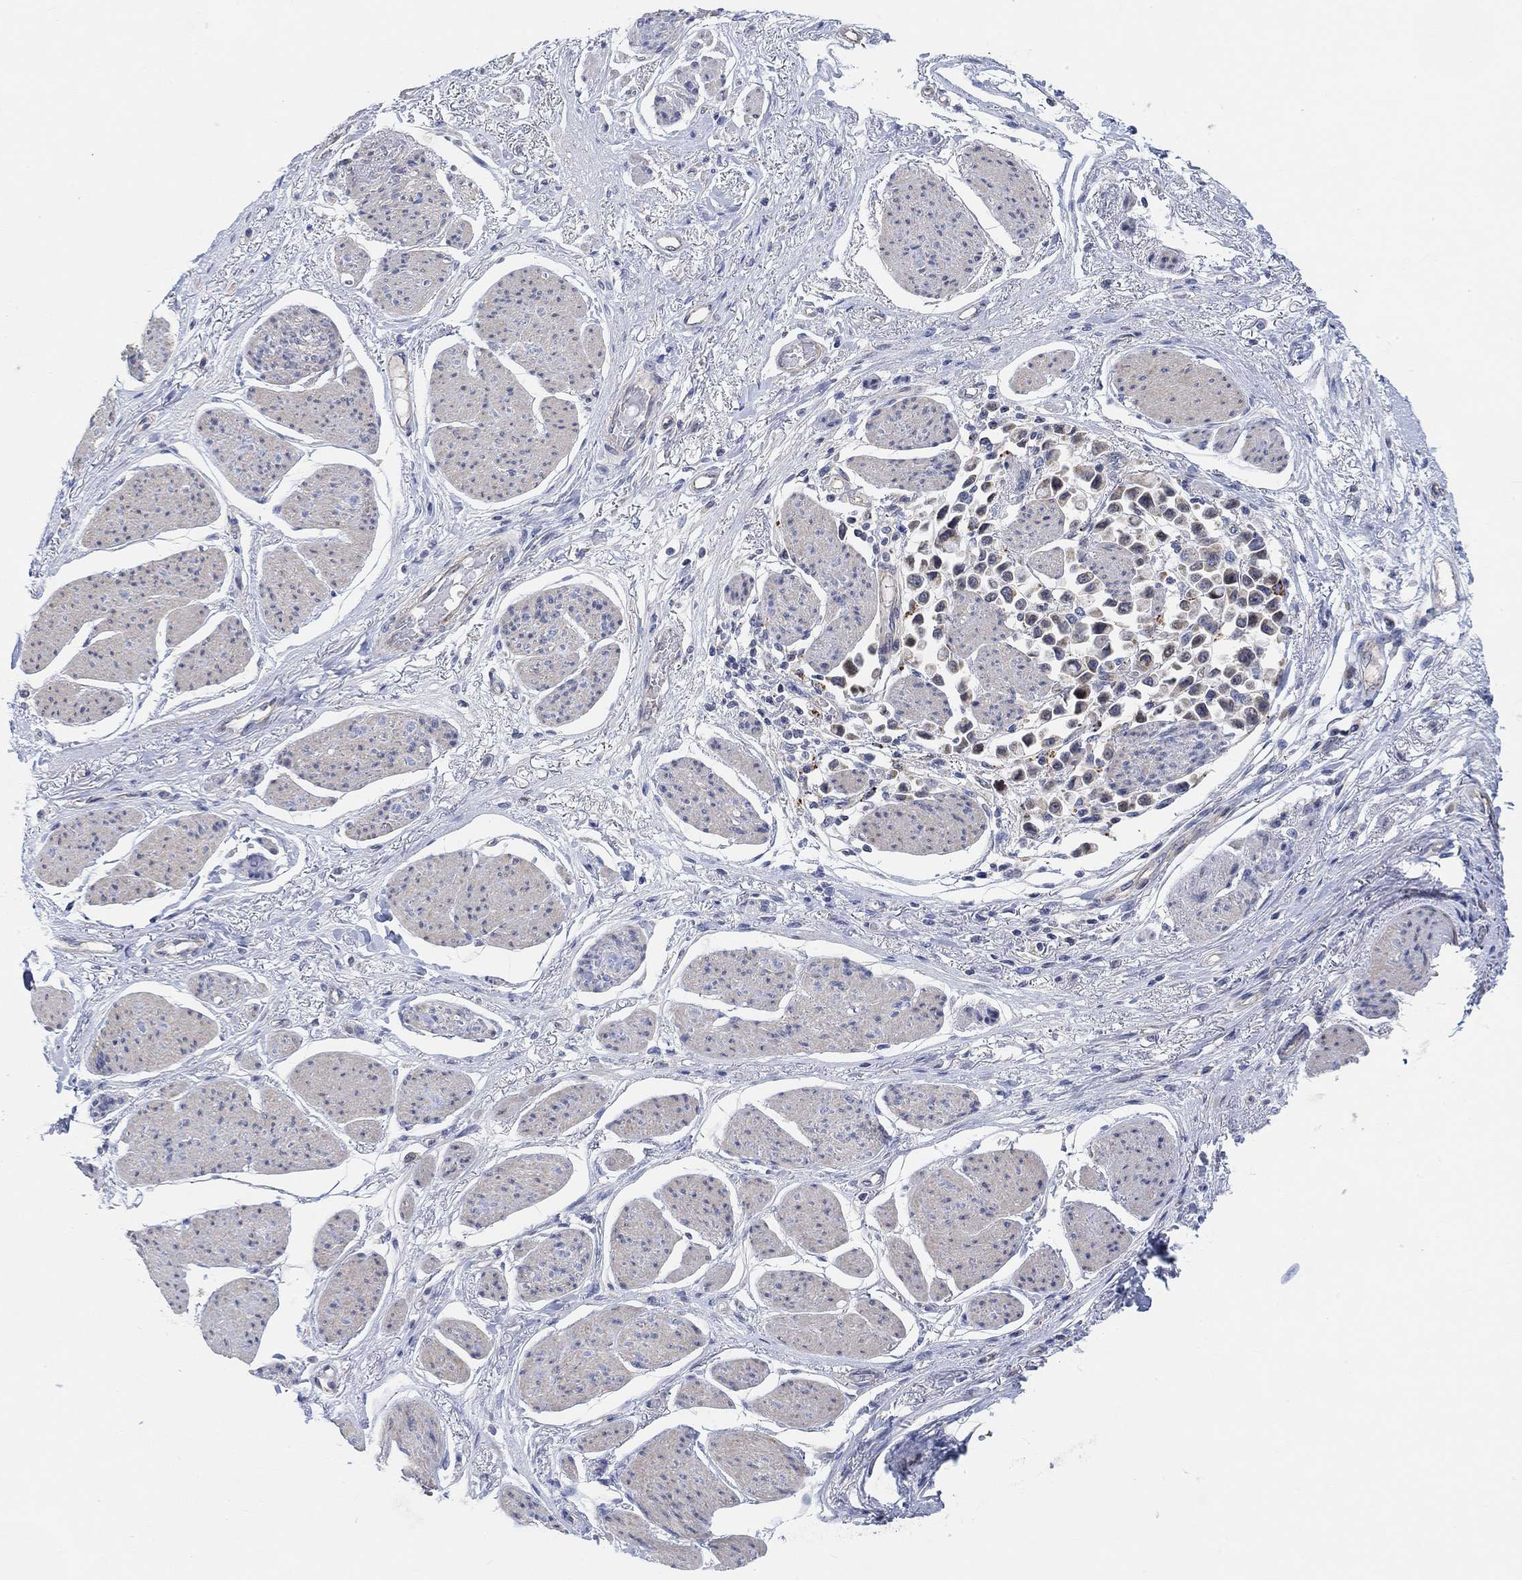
{"staining": {"intensity": "moderate", "quantity": "25%-75%", "location": "cytoplasmic/membranous"}, "tissue": "stomach cancer", "cell_type": "Tumor cells", "image_type": "cancer", "snomed": [{"axis": "morphology", "description": "Adenocarcinoma, NOS"}, {"axis": "topography", "description": "Stomach"}], "caption": "The image displays immunohistochemical staining of stomach adenocarcinoma. There is moderate cytoplasmic/membranous staining is present in about 25%-75% of tumor cells. (Brightfield microscopy of DAB IHC at high magnification).", "gene": "HCRTR1", "patient": {"sex": "female", "age": 81}}